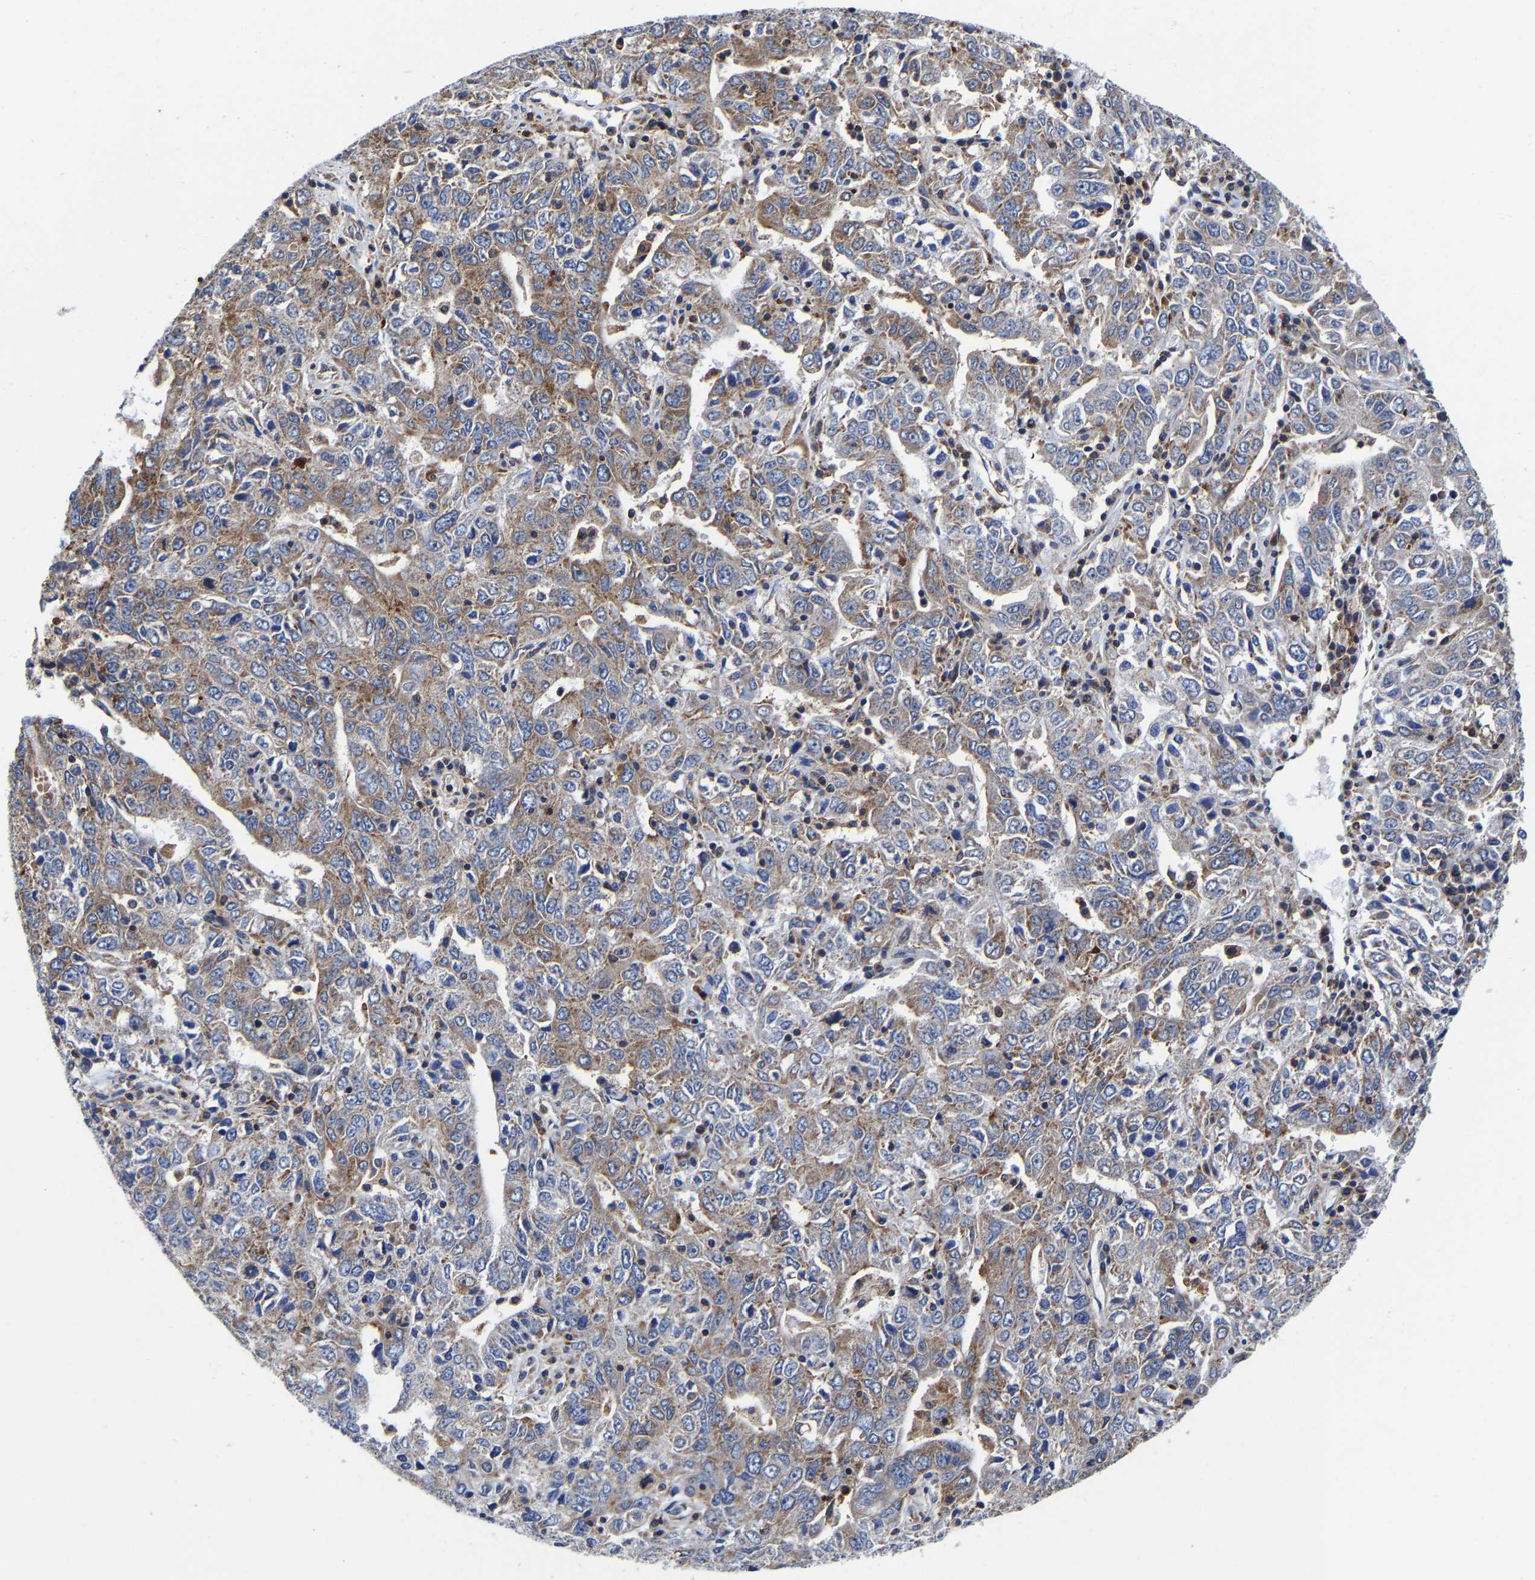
{"staining": {"intensity": "moderate", "quantity": "25%-75%", "location": "cytoplasmic/membranous"}, "tissue": "ovarian cancer", "cell_type": "Tumor cells", "image_type": "cancer", "snomed": [{"axis": "morphology", "description": "Carcinoma, endometroid"}, {"axis": "topography", "description": "Ovary"}], "caption": "Immunohistochemical staining of human ovarian cancer reveals moderate cytoplasmic/membranous protein expression in about 25%-75% of tumor cells. (DAB IHC, brown staining for protein, blue staining for nuclei).", "gene": "PFKFB3", "patient": {"sex": "female", "age": 62}}